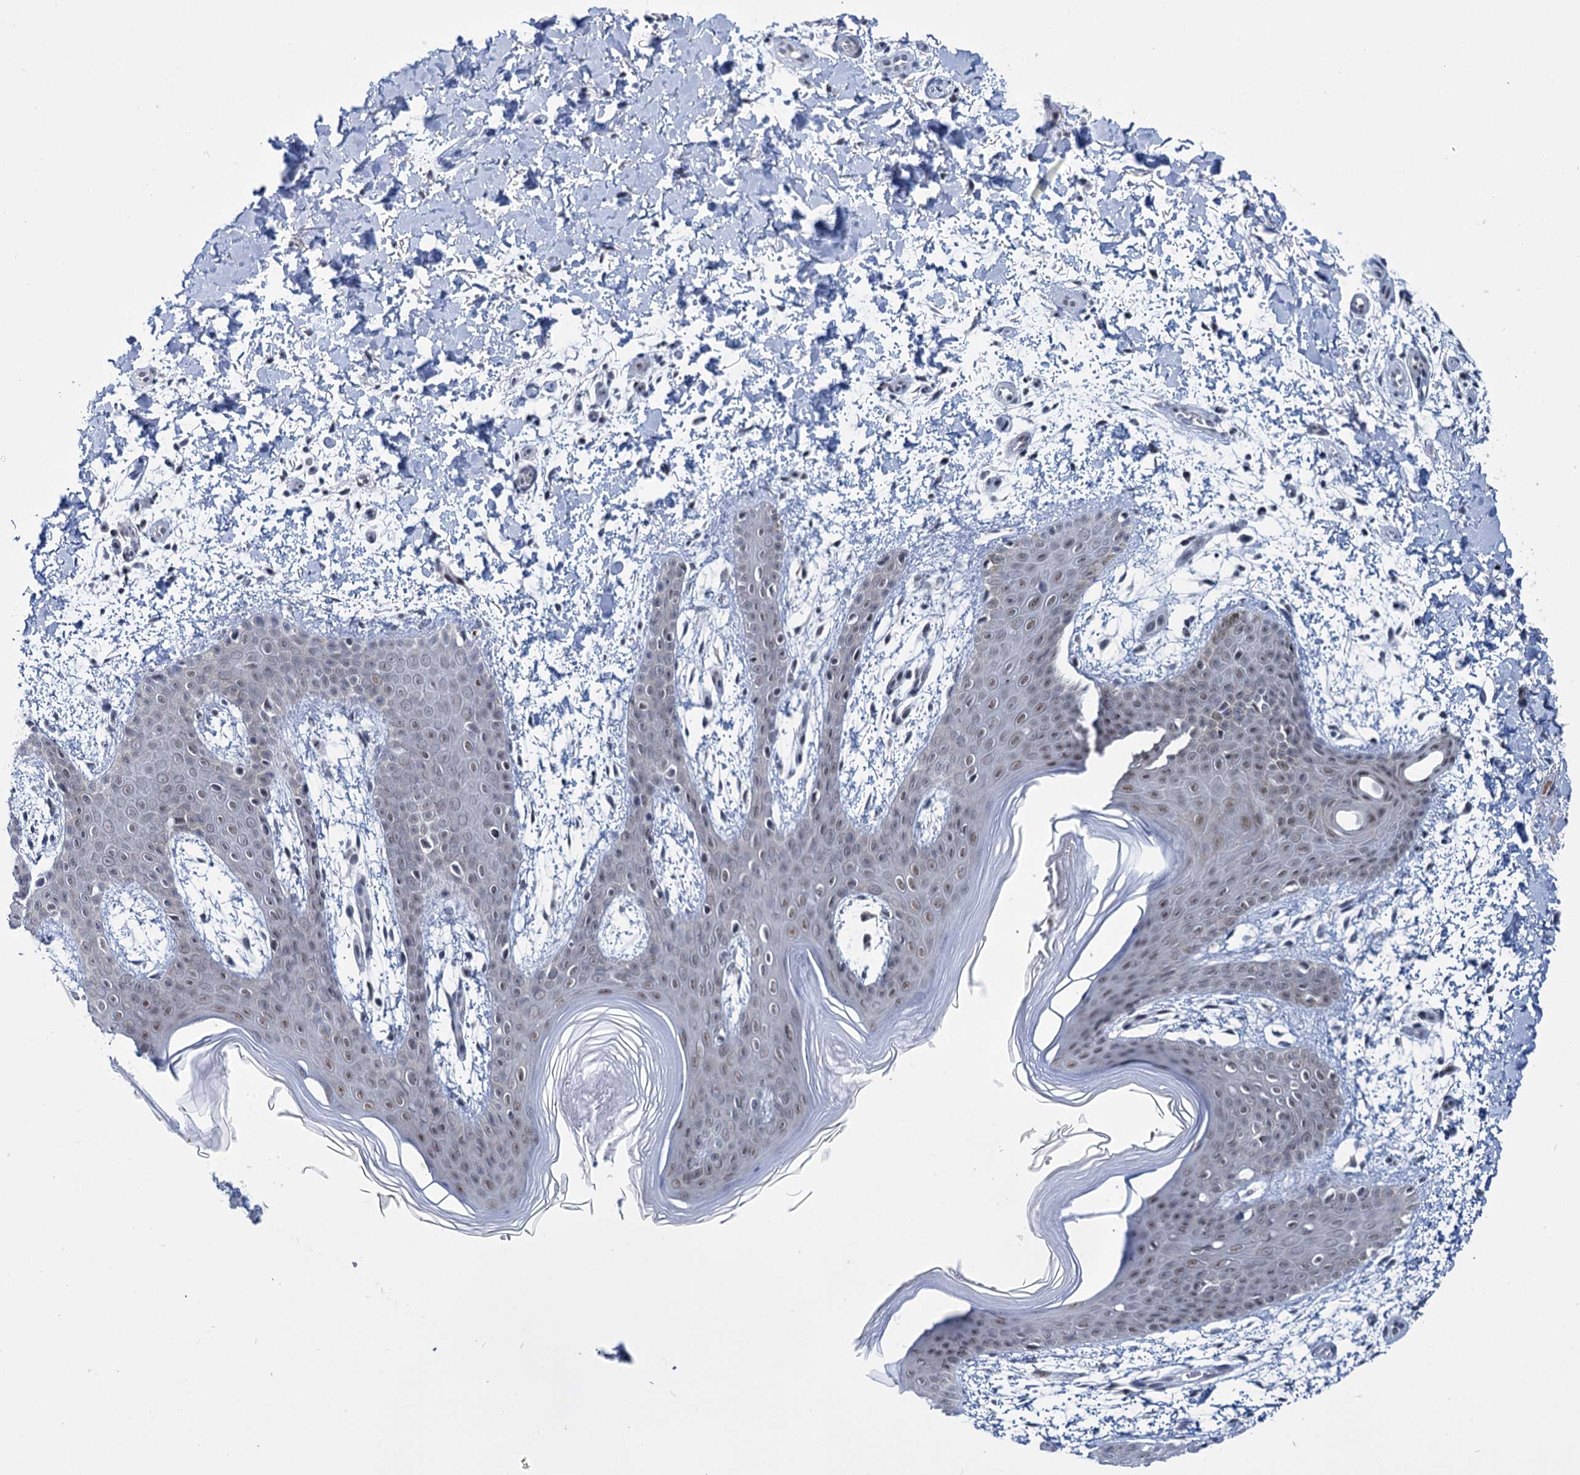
{"staining": {"intensity": "negative", "quantity": "none", "location": "none"}, "tissue": "skin", "cell_type": "Fibroblasts", "image_type": "normal", "snomed": [{"axis": "morphology", "description": "Normal tissue, NOS"}, {"axis": "topography", "description": "Skin"}], "caption": "This is an immunohistochemistry photomicrograph of unremarkable human skin. There is no expression in fibroblasts.", "gene": "SREK1", "patient": {"sex": "male", "age": 36}}